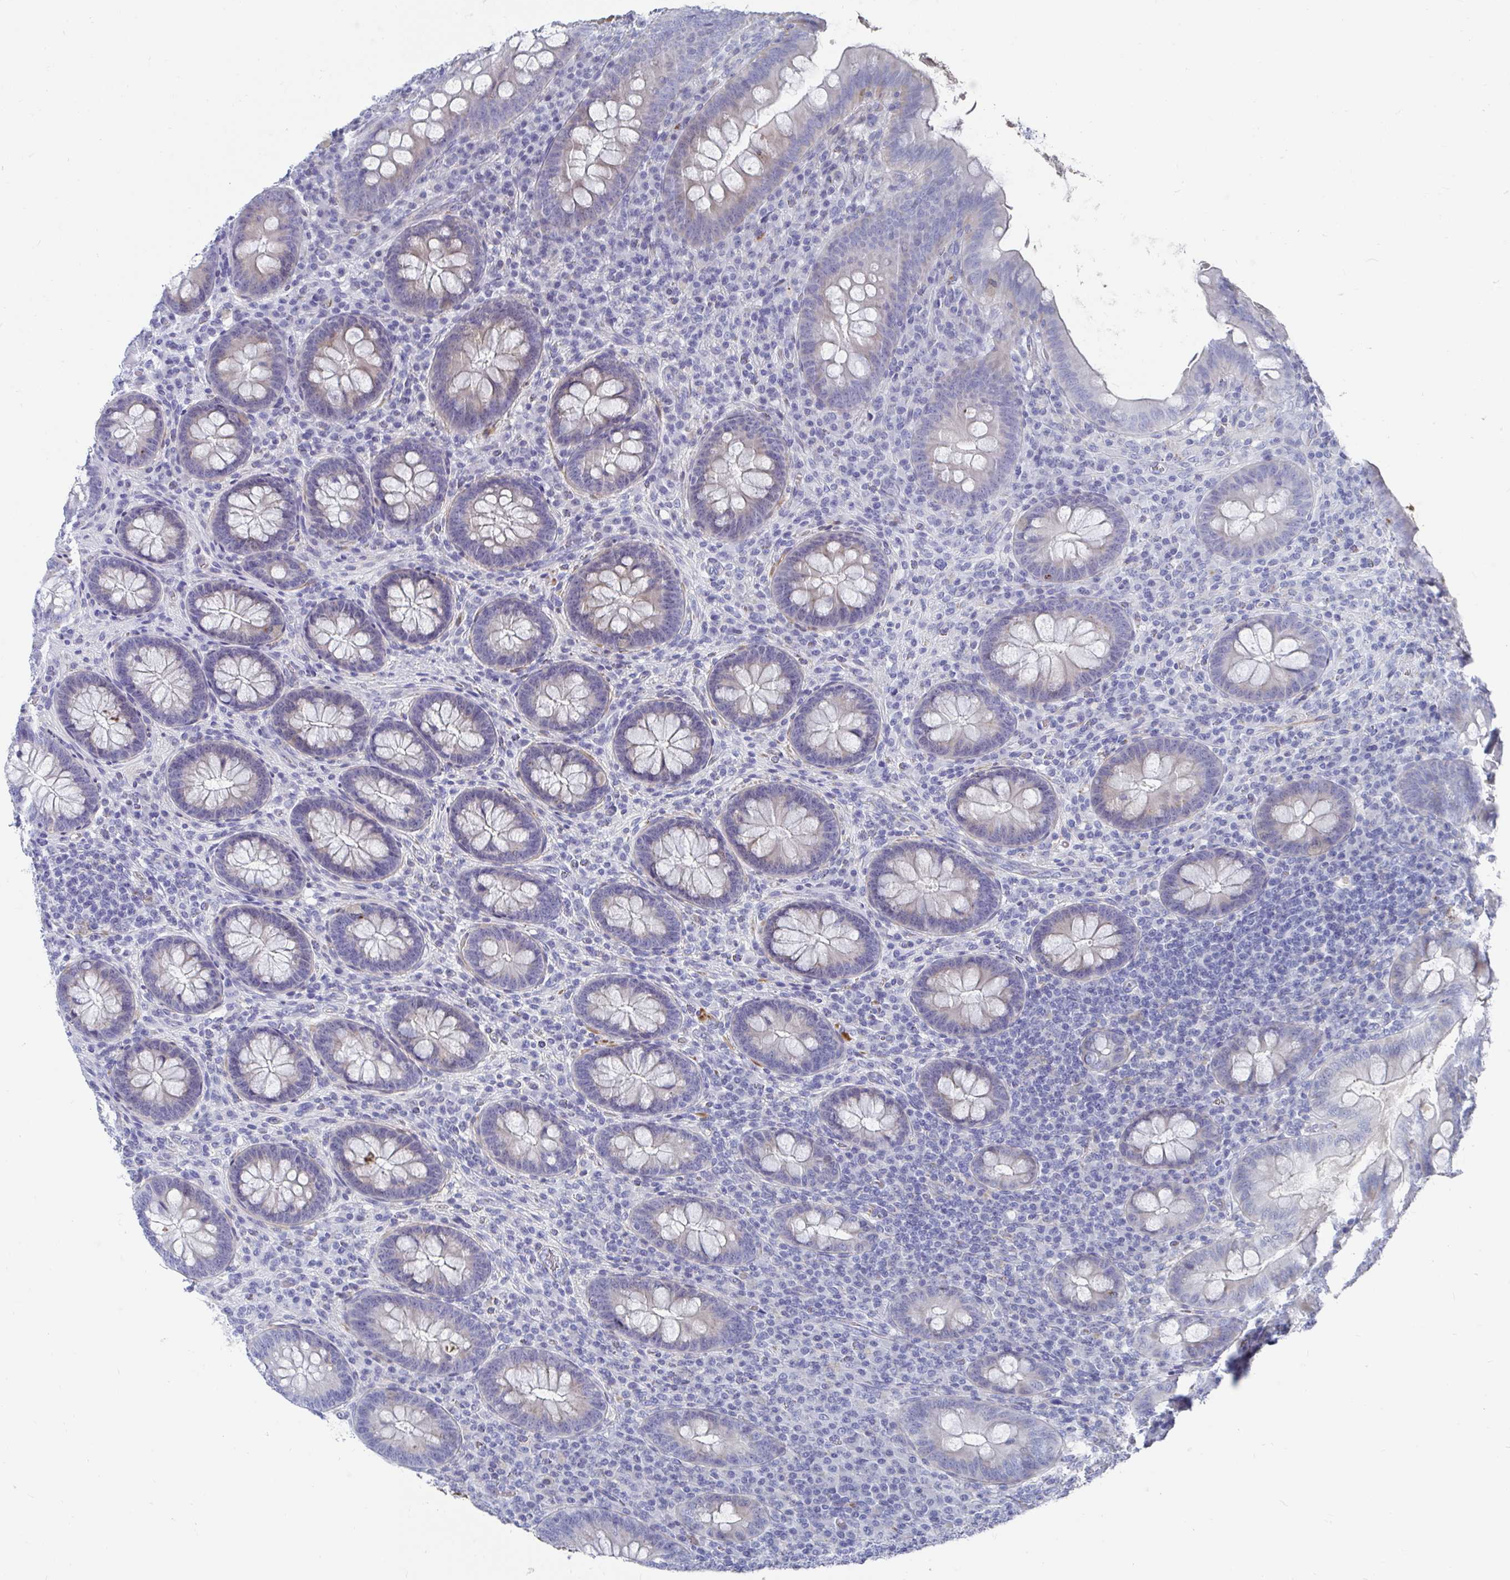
{"staining": {"intensity": "weak", "quantity": "<25%", "location": "cytoplasmic/membranous"}, "tissue": "appendix", "cell_type": "Glandular cells", "image_type": "normal", "snomed": [{"axis": "morphology", "description": "Normal tissue, NOS"}, {"axis": "topography", "description": "Appendix"}], "caption": "The photomicrograph demonstrates no staining of glandular cells in unremarkable appendix. (Brightfield microscopy of DAB (3,3'-diaminobenzidine) immunohistochemistry at high magnification).", "gene": "ZFP82", "patient": {"sex": "male", "age": 71}}